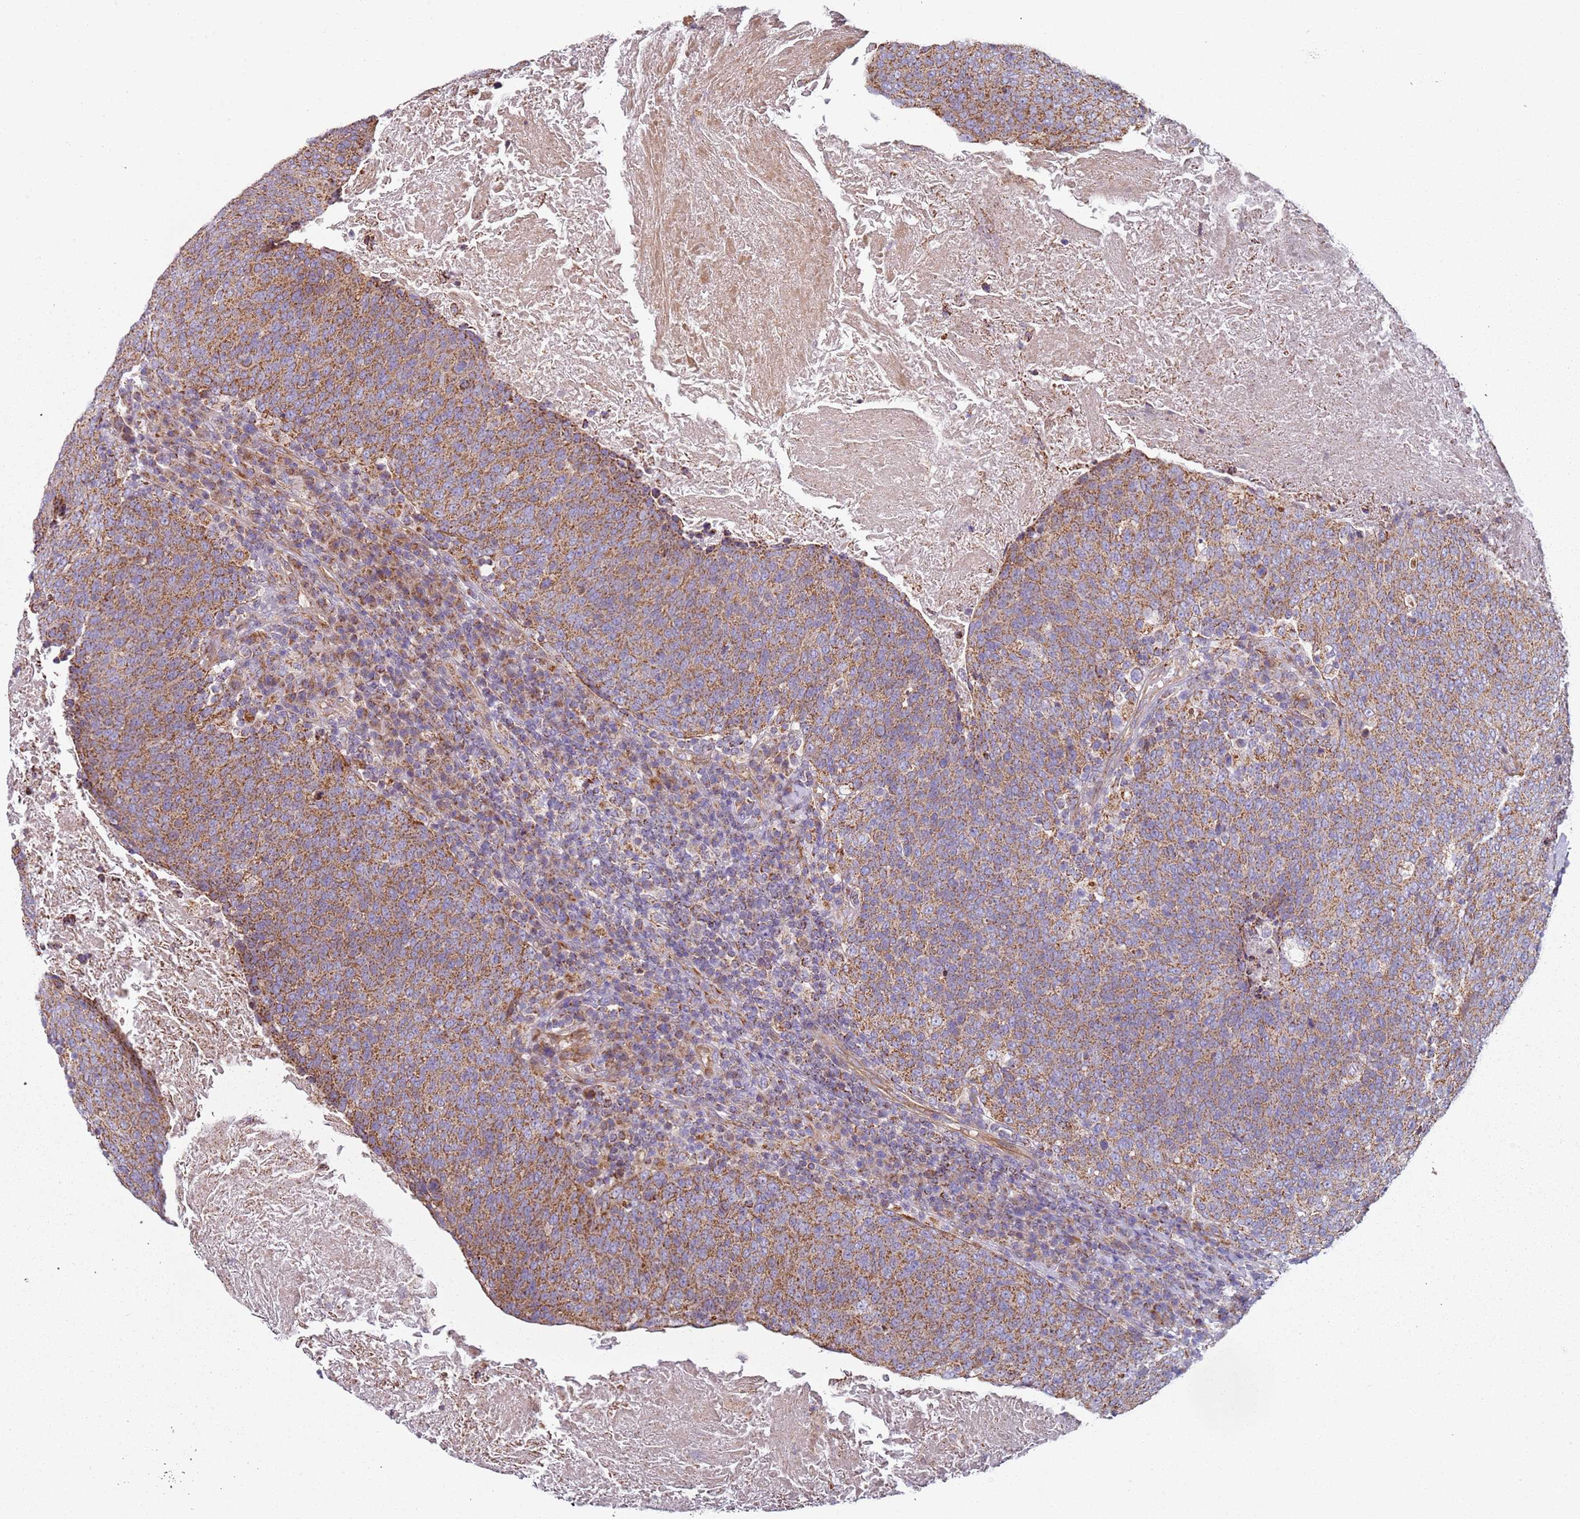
{"staining": {"intensity": "moderate", "quantity": ">75%", "location": "cytoplasmic/membranous"}, "tissue": "head and neck cancer", "cell_type": "Tumor cells", "image_type": "cancer", "snomed": [{"axis": "morphology", "description": "Squamous cell carcinoma, NOS"}, {"axis": "morphology", "description": "Squamous cell carcinoma, metastatic, NOS"}, {"axis": "topography", "description": "Lymph node"}, {"axis": "topography", "description": "Head-Neck"}], "caption": "DAB (3,3'-diaminobenzidine) immunohistochemical staining of squamous cell carcinoma (head and neck) demonstrates moderate cytoplasmic/membranous protein staining in approximately >75% of tumor cells.", "gene": "ALS2", "patient": {"sex": "male", "age": 62}}